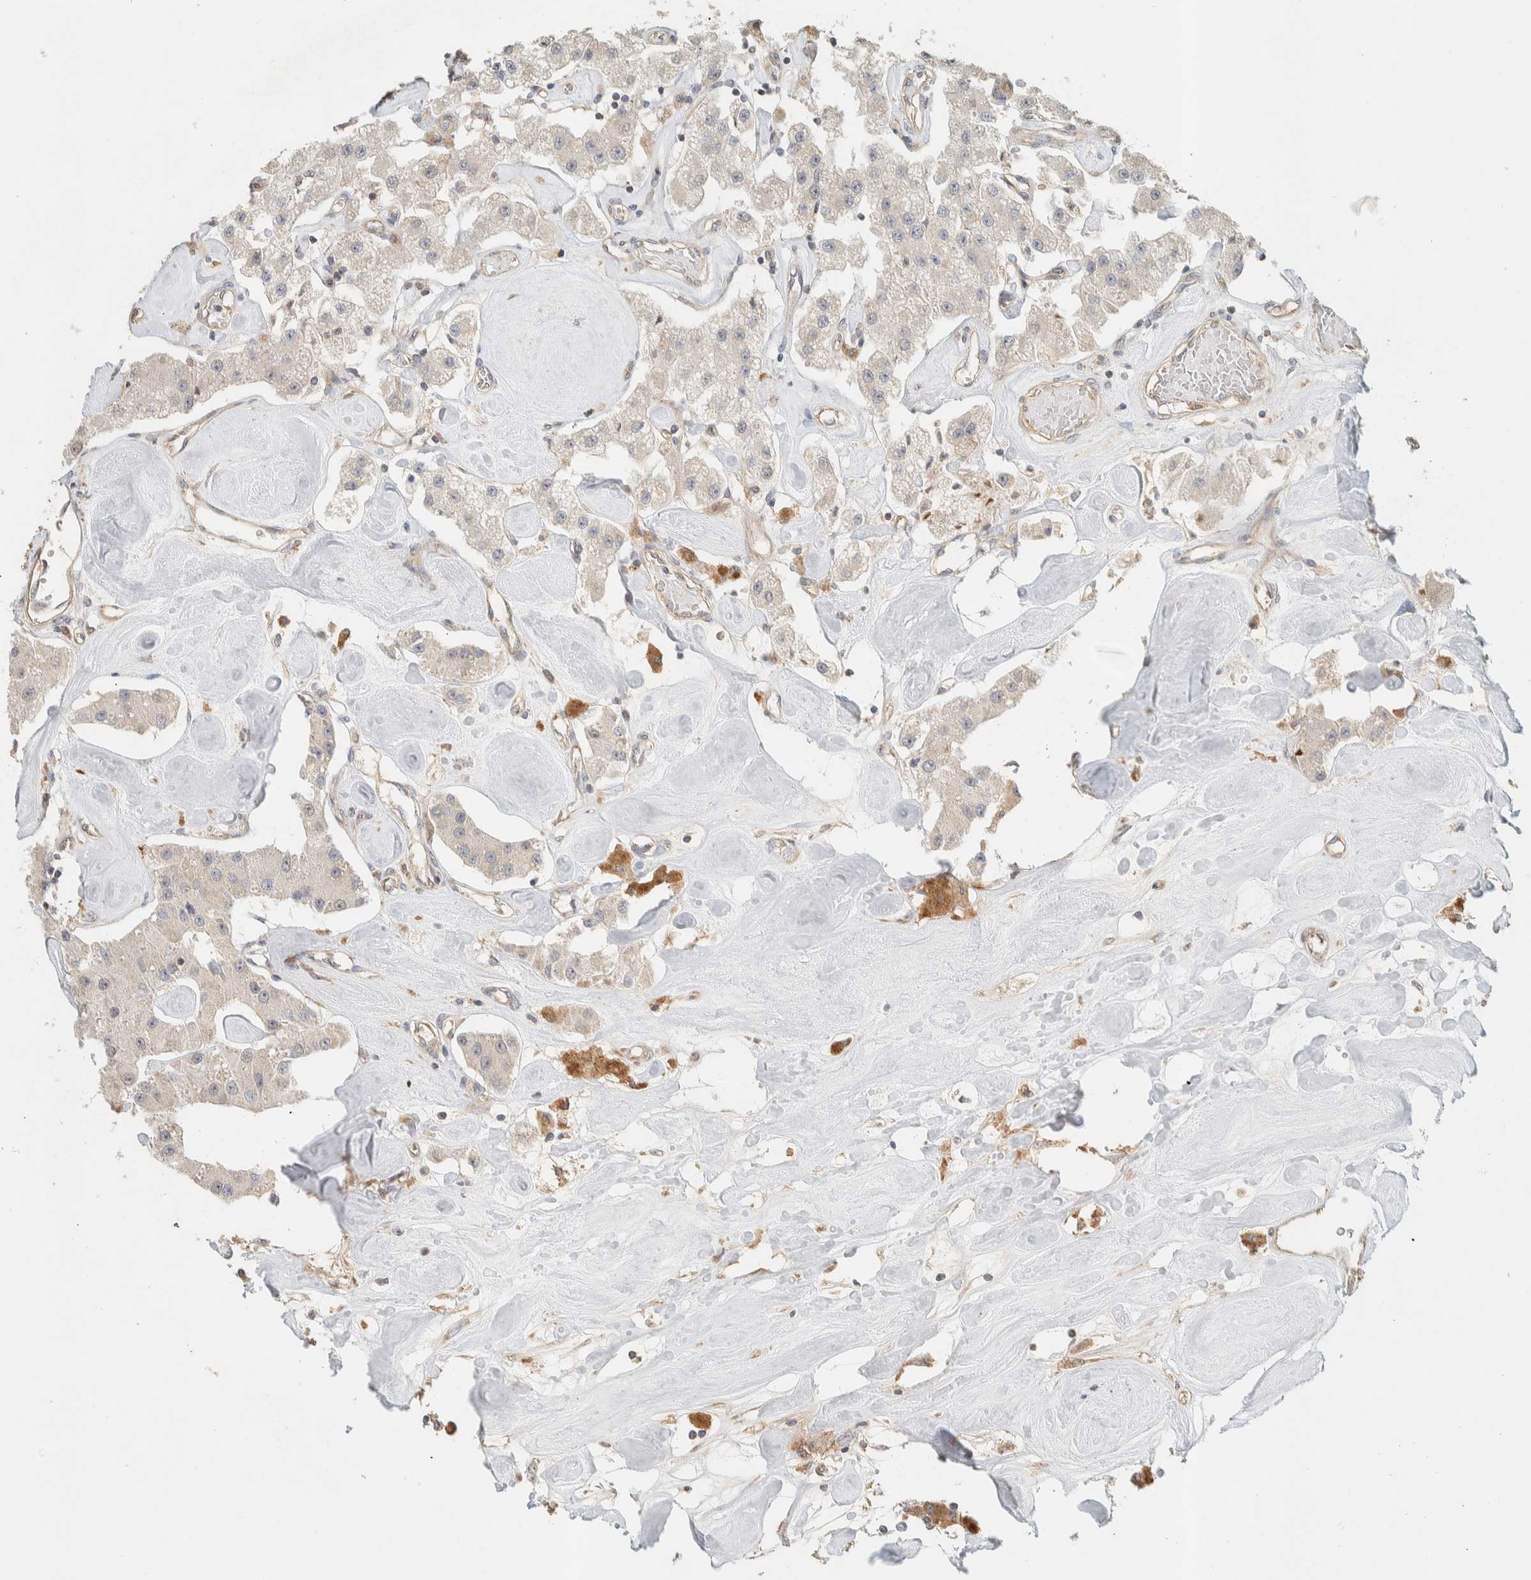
{"staining": {"intensity": "negative", "quantity": "none", "location": "none"}, "tissue": "carcinoid", "cell_type": "Tumor cells", "image_type": "cancer", "snomed": [{"axis": "morphology", "description": "Carcinoid, malignant, NOS"}, {"axis": "topography", "description": "Pancreas"}], "caption": "Immunohistochemistry of human carcinoid shows no expression in tumor cells.", "gene": "PDE7B", "patient": {"sex": "male", "age": 41}}